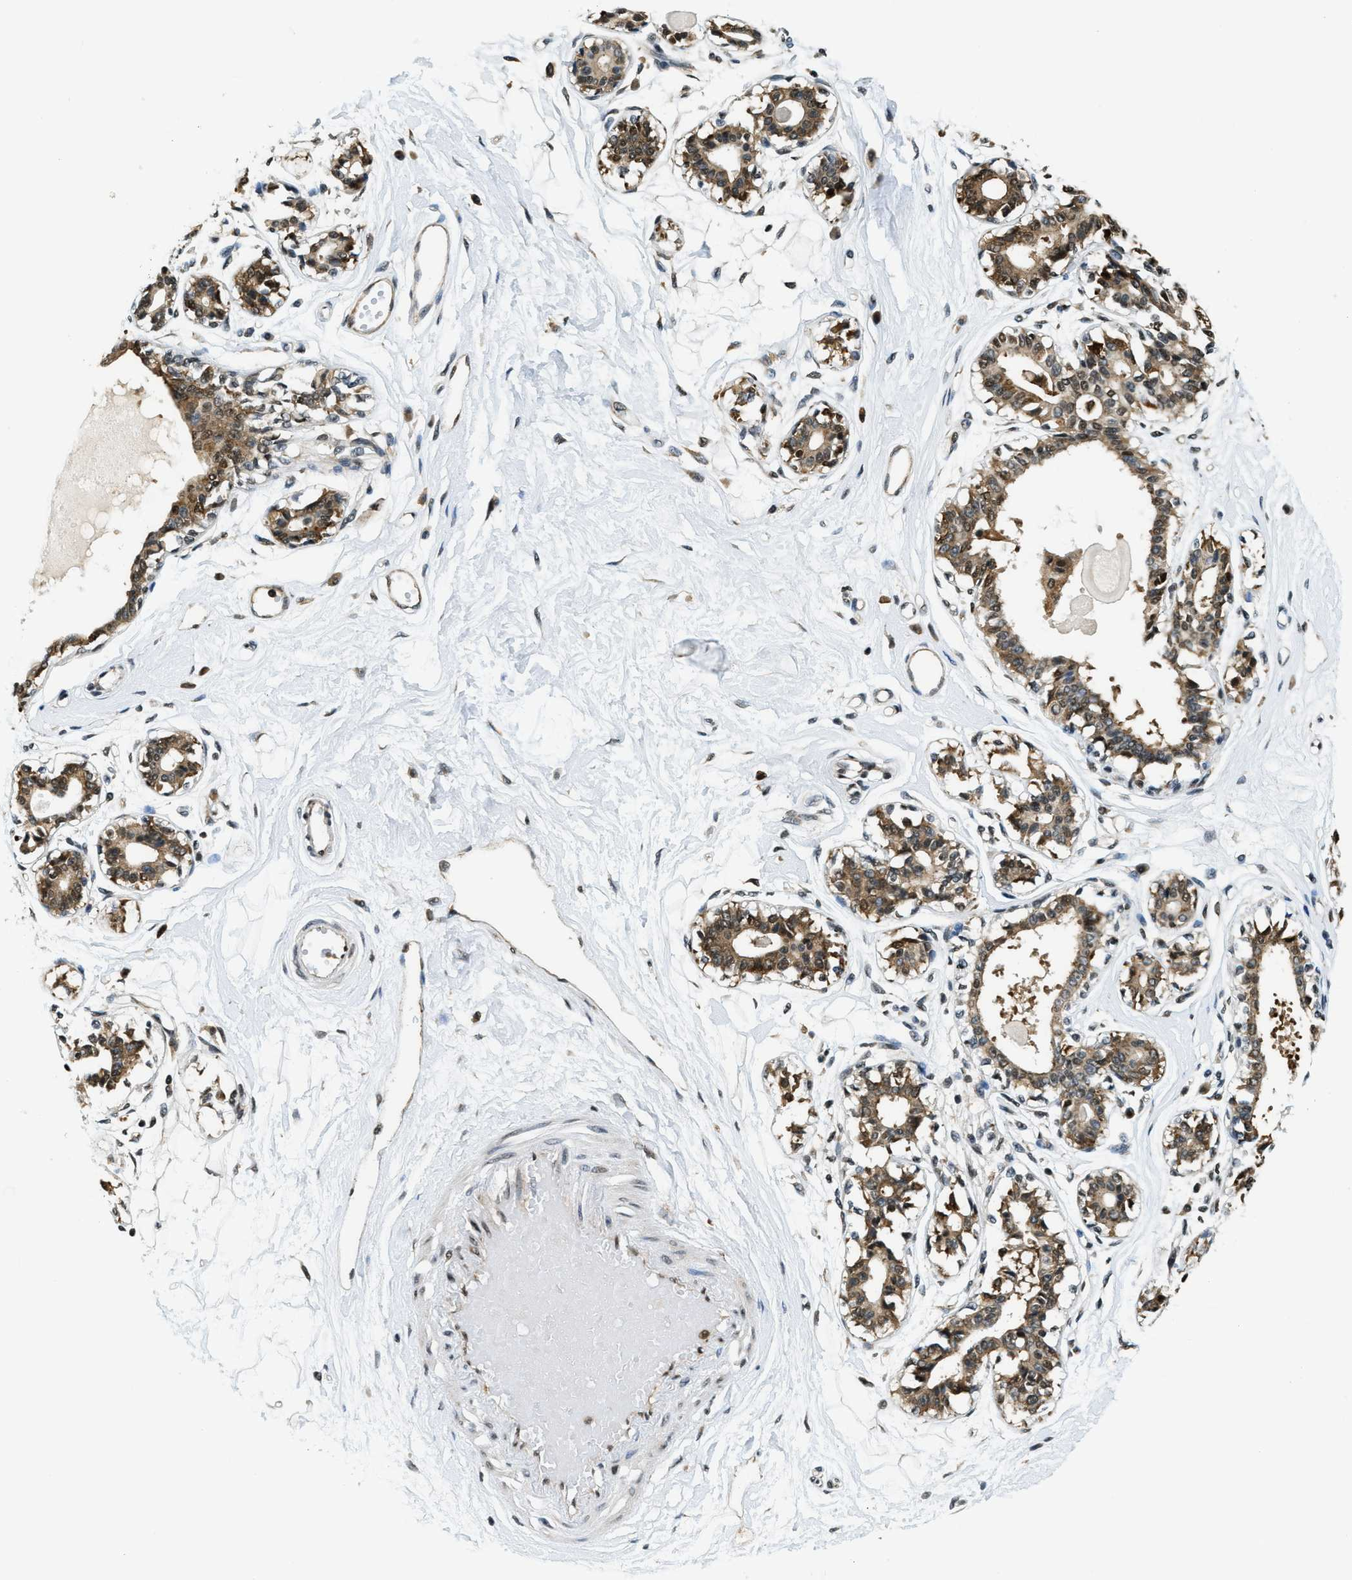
{"staining": {"intensity": "negative", "quantity": "none", "location": "none"}, "tissue": "breast", "cell_type": "Adipocytes", "image_type": "normal", "snomed": [{"axis": "morphology", "description": "Normal tissue, NOS"}, {"axis": "topography", "description": "Breast"}], "caption": "High magnification brightfield microscopy of benign breast stained with DAB (3,3'-diaminobenzidine) (brown) and counterstained with hematoxylin (blue): adipocytes show no significant positivity. (DAB (3,3'-diaminobenzidine) immunohistochemistry visualized using brightfield microscopy, high magnification).", "gene": "RAB11FIP1", "patient": {"sex": "female", "age": 45}}